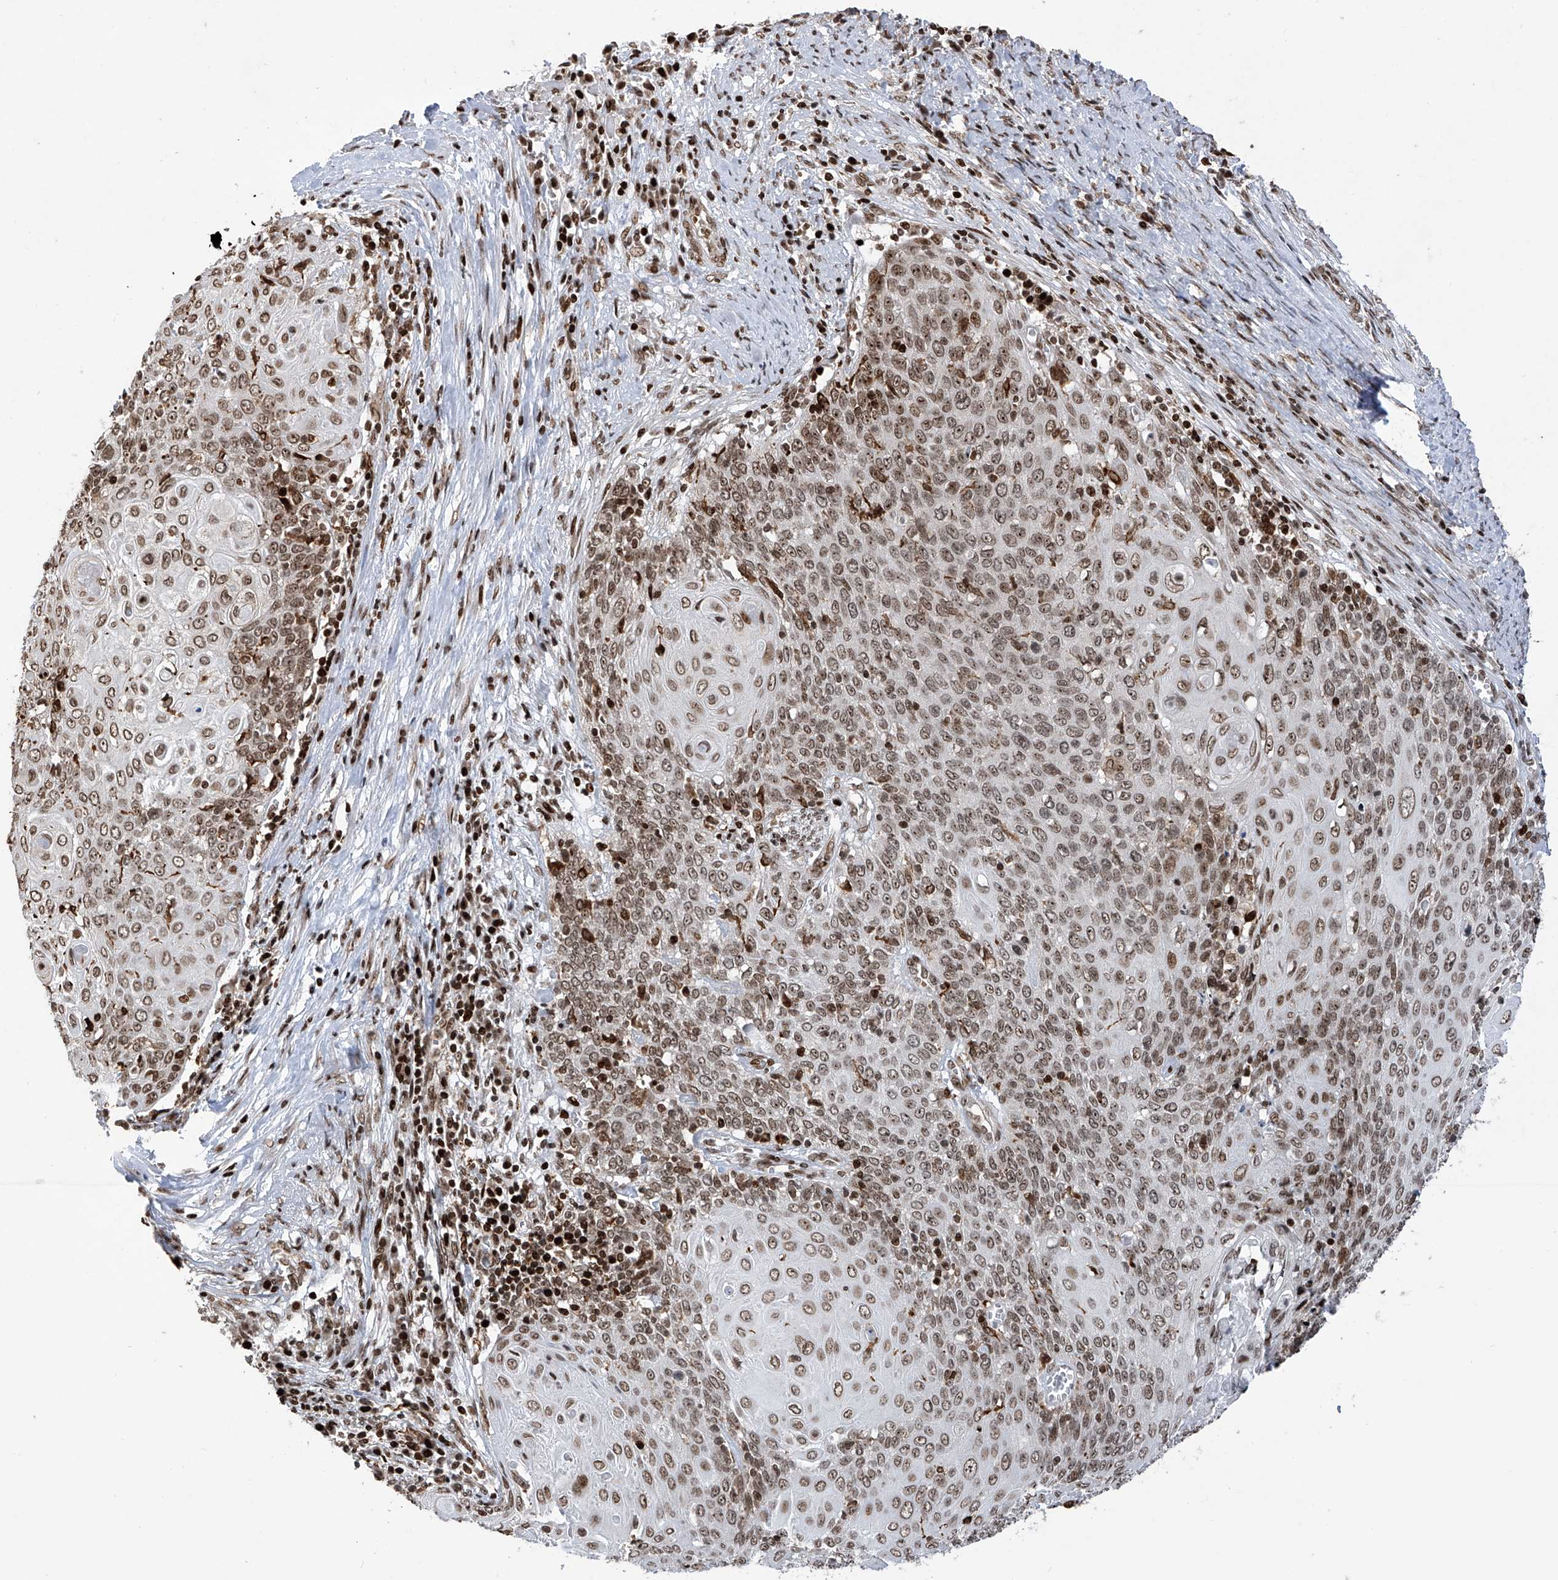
{"staining": {"intensity": "moderate", "quantity": ">75%", "location": "nuclear"}, "tissue": "cervical cancer", "cell_type": "Tumor cells", "image_type": "cancer", "snomed": [{"axis": "morphology", "description": "Squamous cell carcinoma, NOS"}, {"axis": "topography", "description": "Cervix"}], "caption": "This is a histology image of immunohistochemistry staining of cervical squamous cell carcinoma, which shows moderate staining in the nuclear of tumor cells.", "gene": "PAK1IP1", "patient": {"sex": "female", "age": 39}}